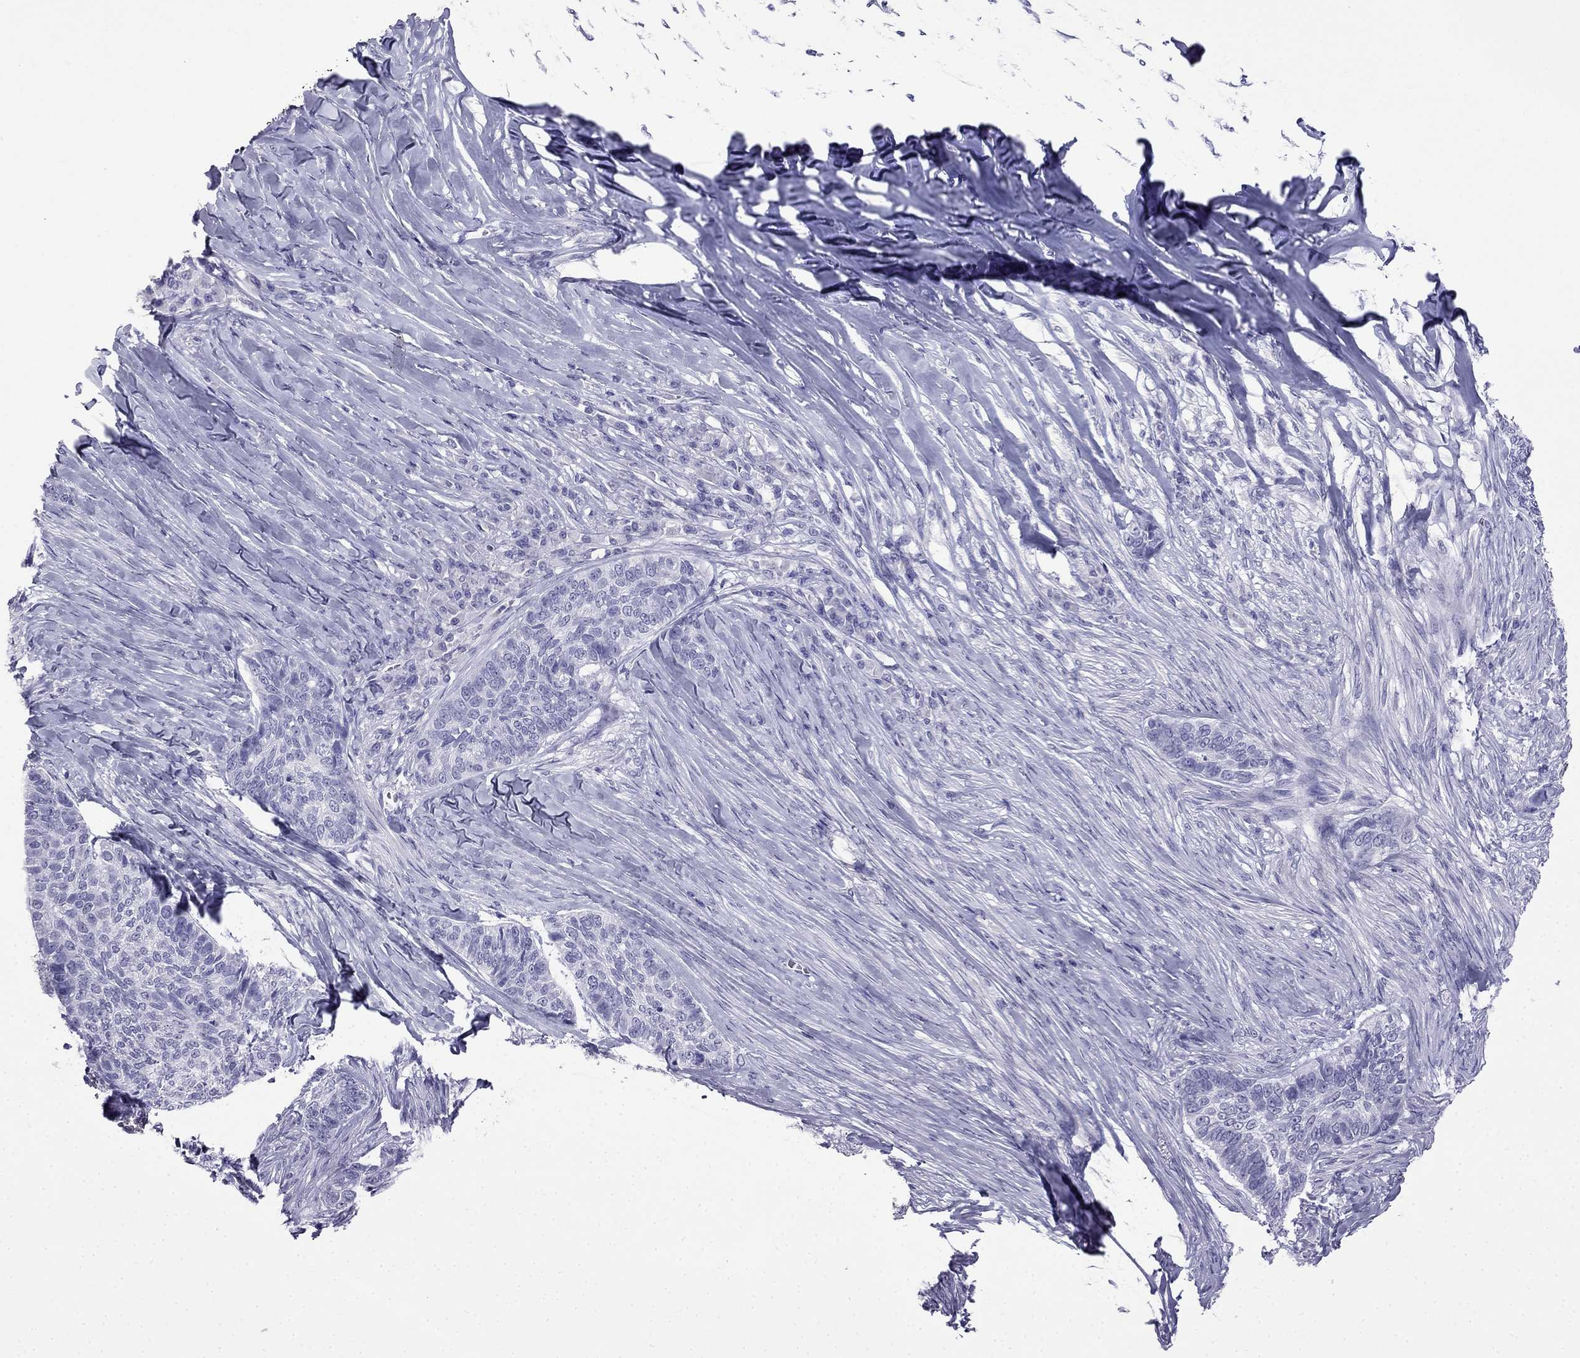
{"staining": {"intensity": "negative", "quantity": "none", "location": "none"}, "tissue": "skin cancer", "cell_type": "Tumor cells", "image_type": "cancer", "snomed": [{"axis": "morphology", "description": "Basal cell carcinoma"}, {"axis": "topography", "description": "Skin"}], "caption": "DAB immunohistochemical staining of human basal cell carcinoma (skin) reveals no significant expression in tumor cells.", "gene": "CDHR4", "patient": {"sex": "female", "age": 69}}